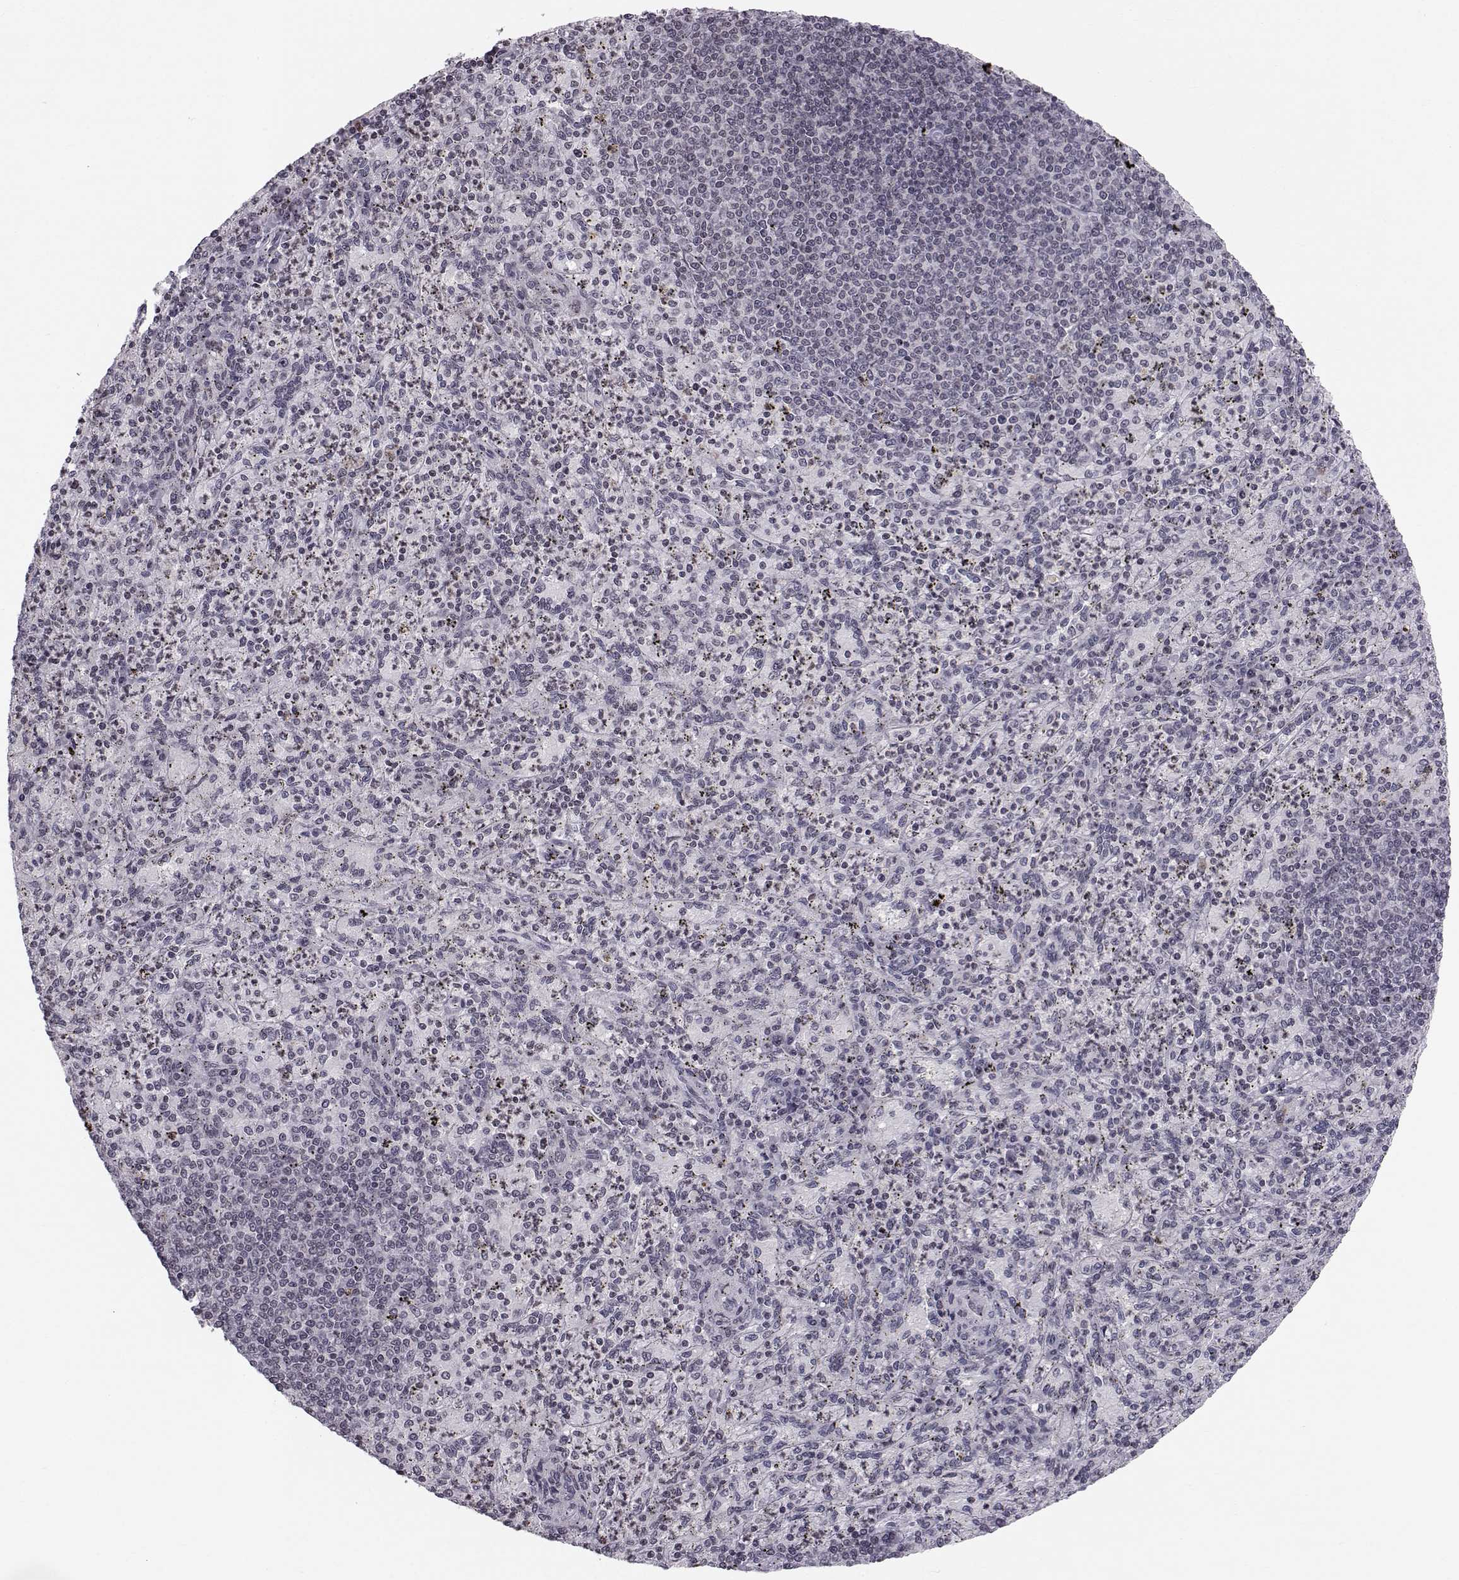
{"staining": {"intensity": "negative", "quantity": "none", "location": "none"}, "tissue": "spleen", "cell_type": "Cells in red pulp", "image_type": "normal", "snomed": [{"axis": "morphology", "description": "Normal tissue, NOS"}, {"axis": "topography", "description": "Spleen"}], "caption": "A high-resolution image shows immunohistochemistry staining of benign spleen, which reveals no significant positivity in cells in red pulp.", "gene": "MARCHF4", "patient": {"sex": "male", "age": 60}}